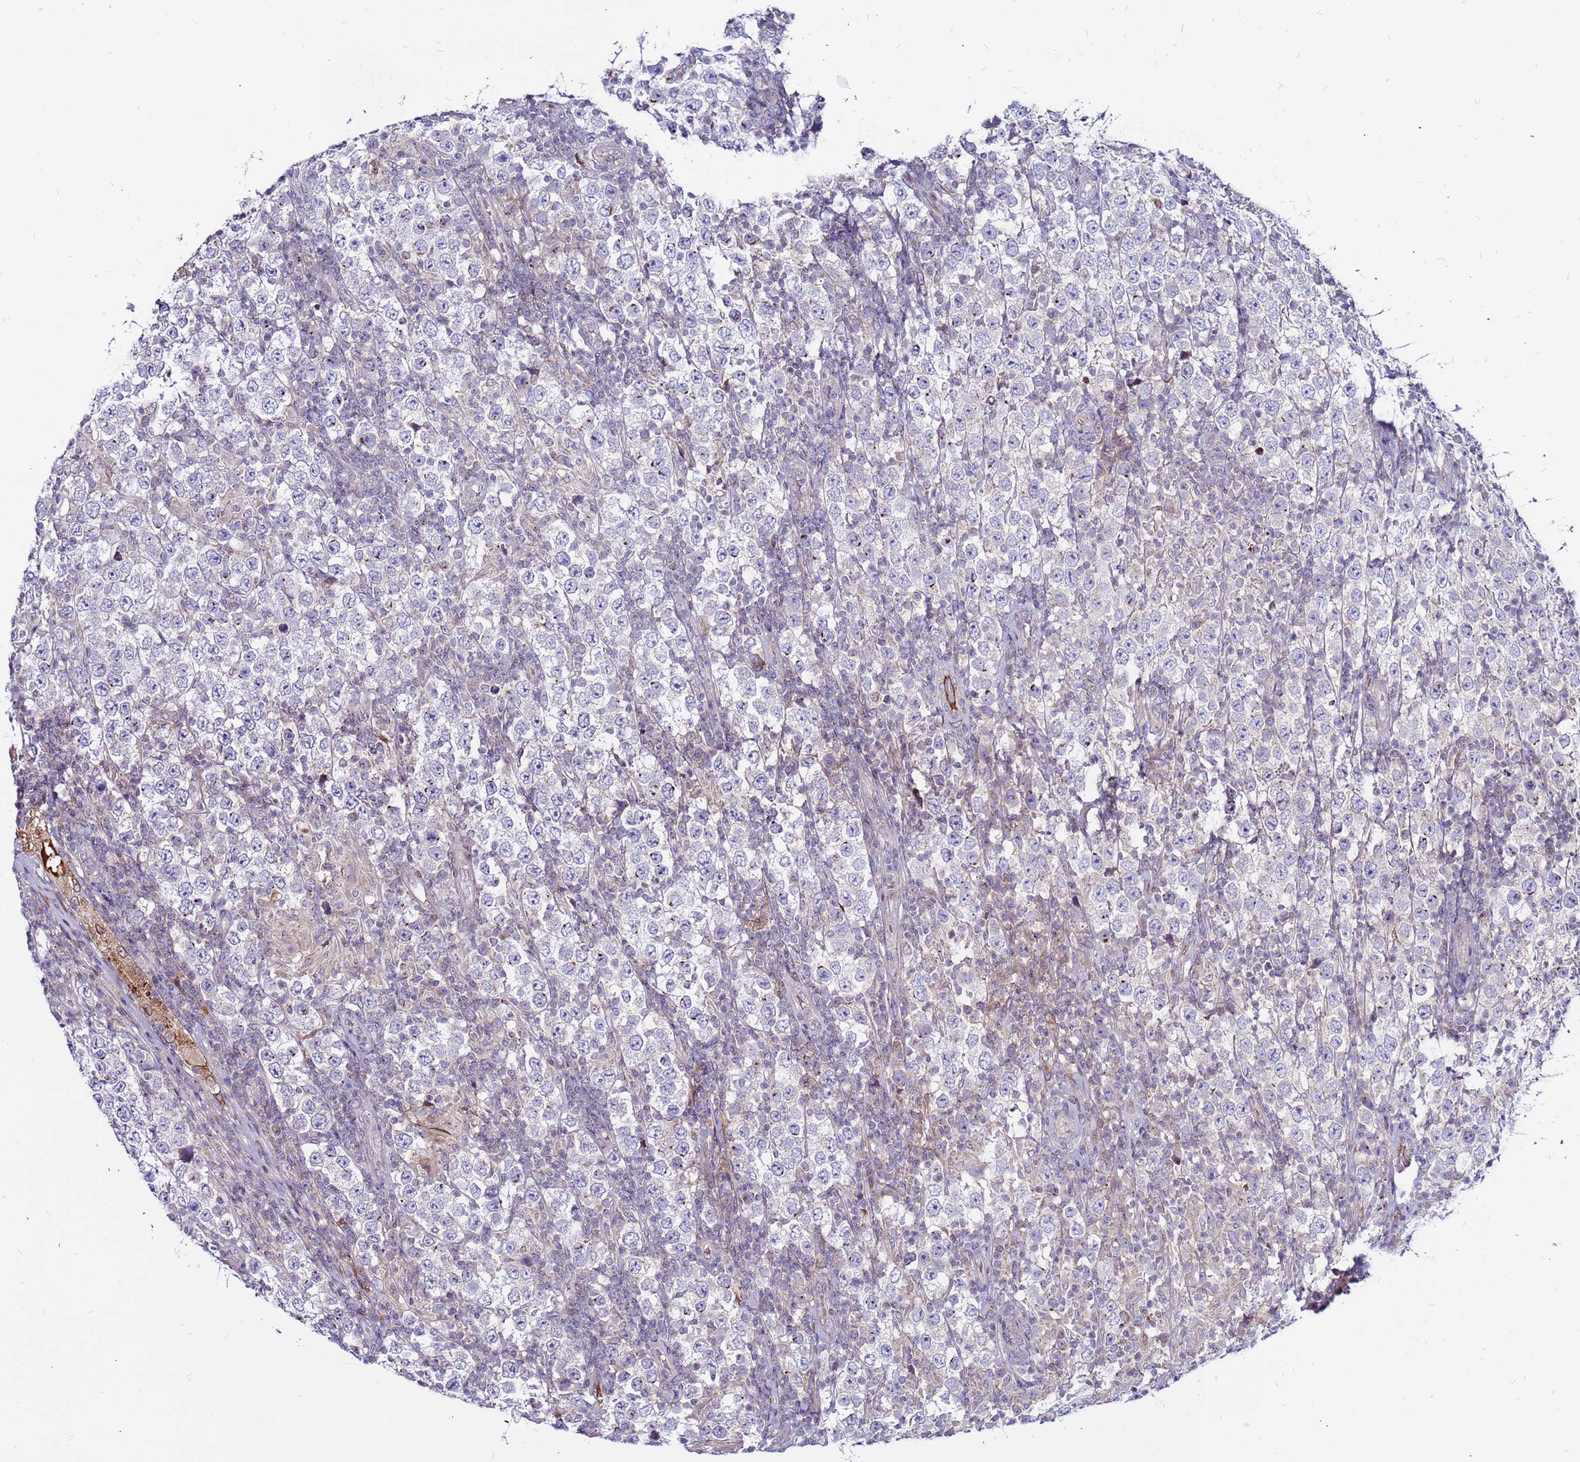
{"staining": {"intensity": "negative", "quantity": "none", "location": "none"}, "tissue": "testis cancer", "cell_type": "Tumor cells", "image_type": "cancer", "snomed": [{"axis": "morphology", "description": "Normal tissue, NOS"}, {"axis": "morphology", "description": "Urothelial carcinoma, High grade"}, {"axis": "morphology", "description": "Seminoma, NOS"}, {"axis": "morphology", "description": "Carcinoma, Embryonal, NOS"}, {"axis": "topography", "description": "Urinary bladder"}, {"axis": "topography", "description": "Testis"}], "caption": "There is no significant expression in tumor cells of urothelial carcinoma (high-grade) (testis).", "gene": "CCDC71", "patient": {"sex": "male", "age": 41}}